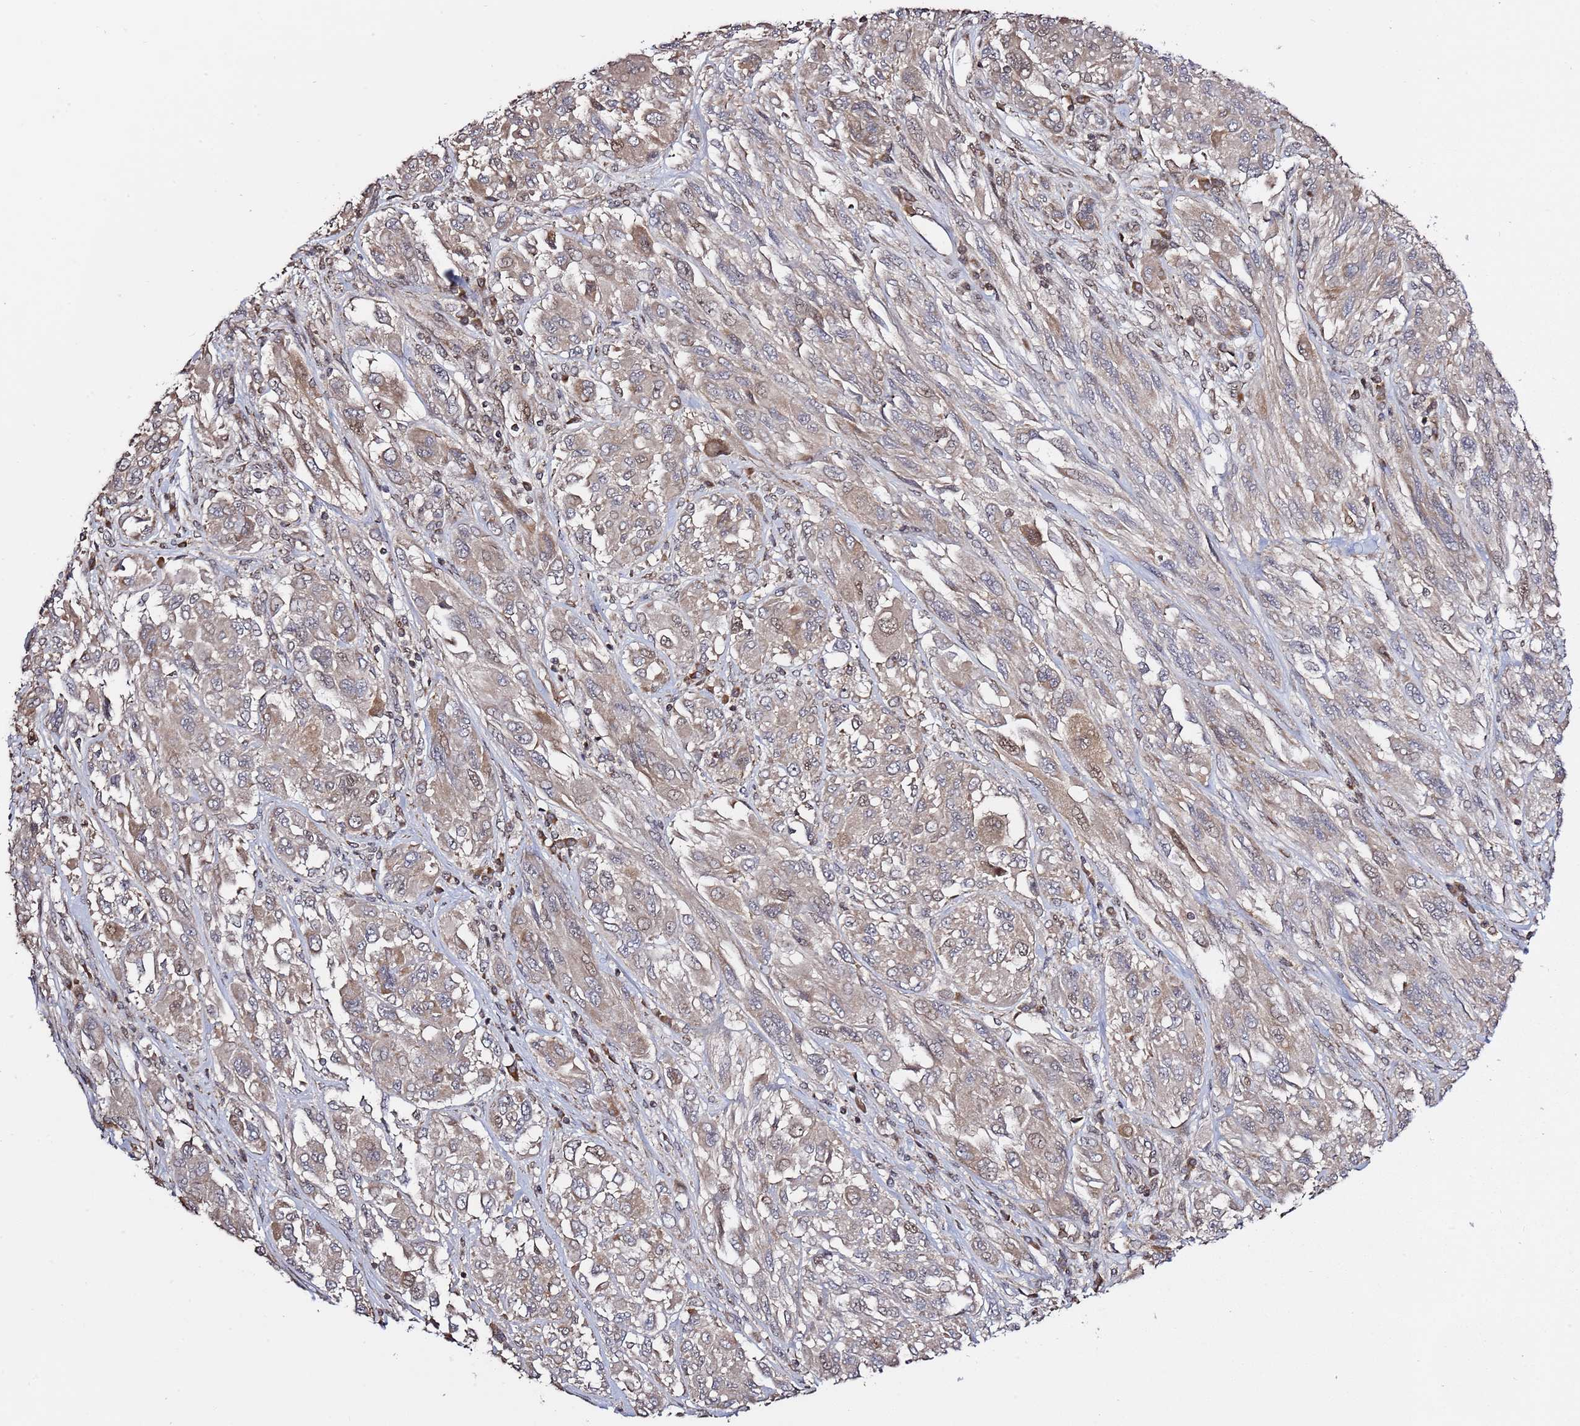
{"staining": {"intensity": "moderate", "quantity": "25%-75%", "location": "cytoplasmic/membranous"}, "tissue": "melanoma", "cell_type": "Tumor cells", "image_type": "cancer", "snomed": [{"axis": "morphology", "description": "Malignant melanoma, NOS"}, {"axis": "topography", "description": "Skin"}], "caption": "Immunohistochemical staining of human melanoma shows moderate cytoplasmic/membranous protein staining in about 25%-75% of tumor cells.", "gene": "RCOR2", "patient": {"sex": "female", "age": 91}}